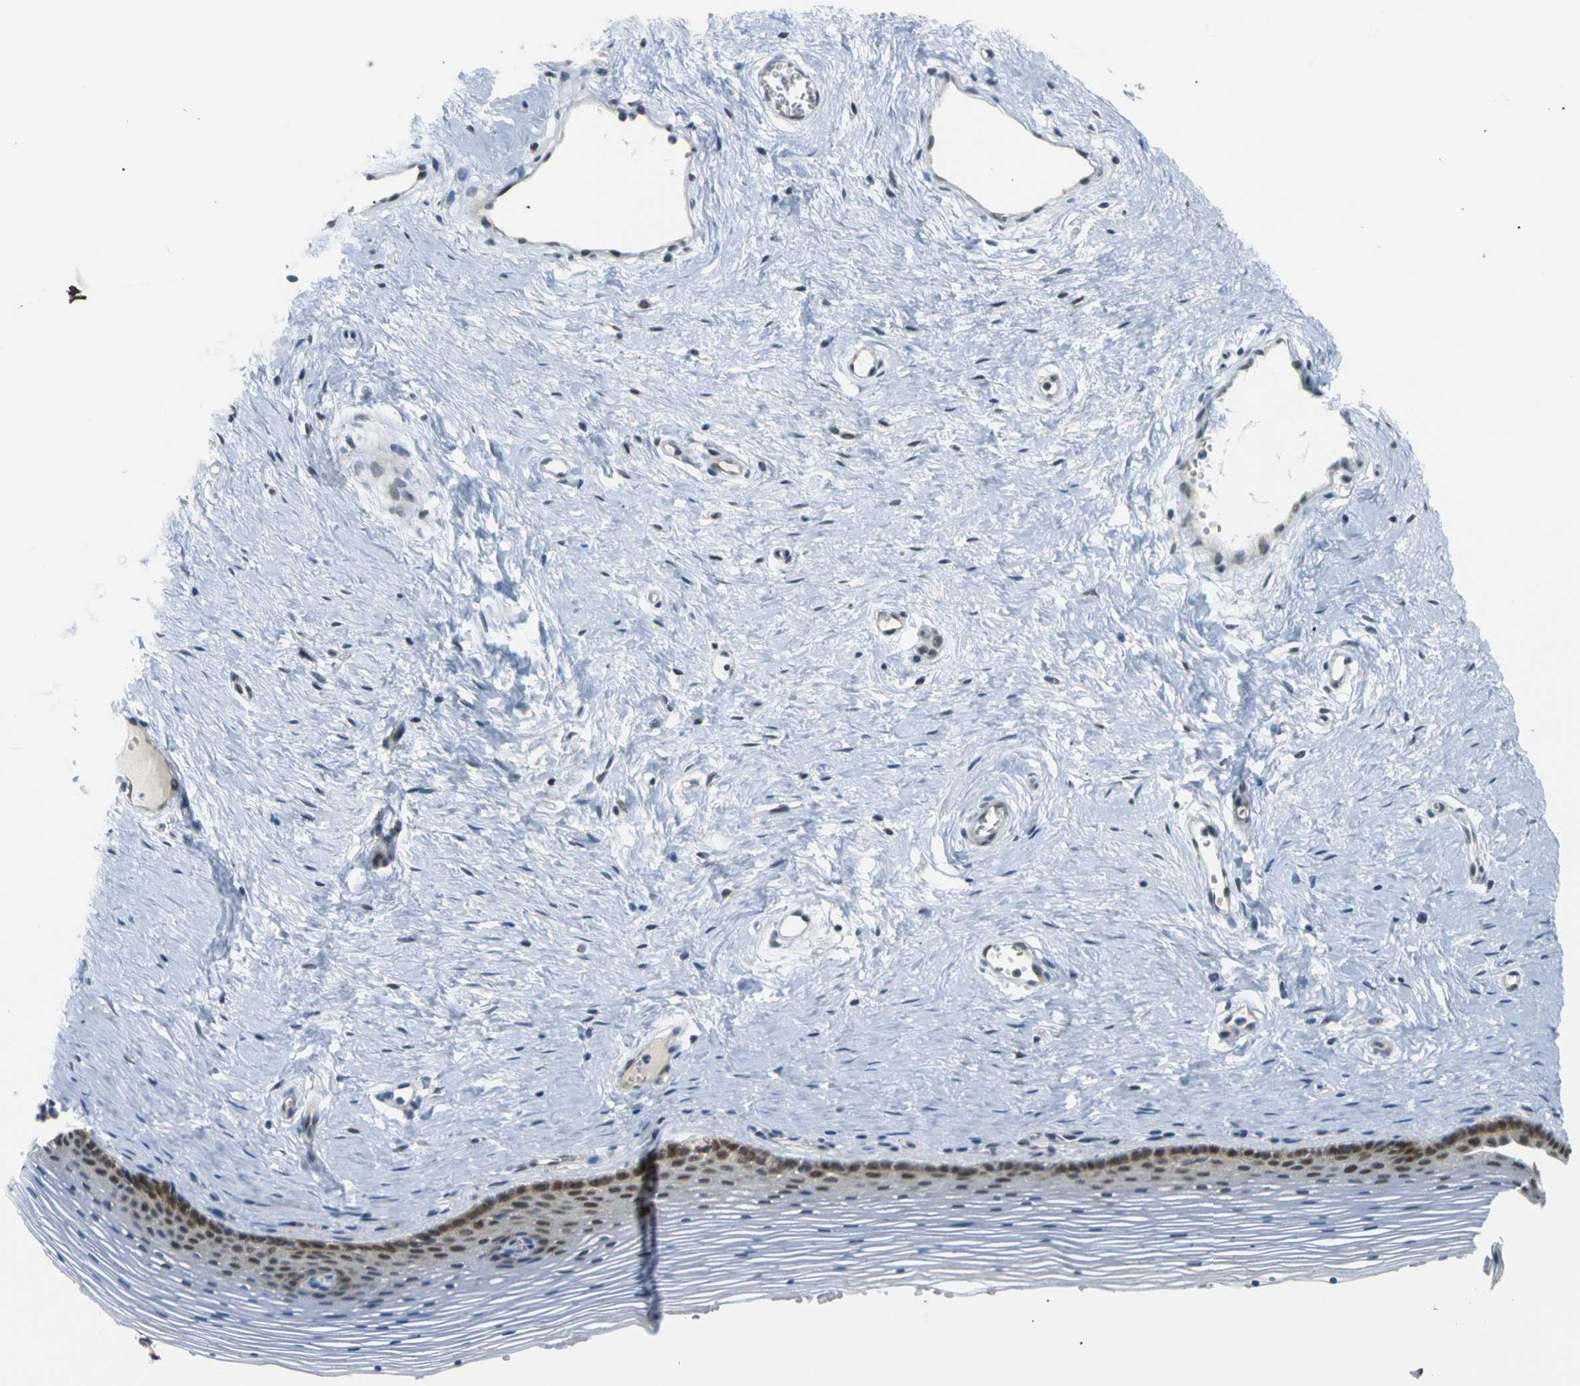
{"staining": {"intensity": "moderate", "quantity": "25%-75%", "location": "cytoplasmic/membranous,nuclear"}, "tissue": "vagina", "cell_type": "Squamous epithelial cells", "image_type": "normal", "snomed": [{"axis": "morphology", "description": "Normal tissue, NOS"}, {"axis": "topography", "description": "Vagina"}], "caption": "Immunohistochemical staining of unremarkable human vagina demonstrates moderate cytoplasmic/membranous,nuclear protein expression in approximately 25%-75% of squamous epithelial cells.", "gene": "SKP1", "patient": {"sex": "female", "age": 32}}